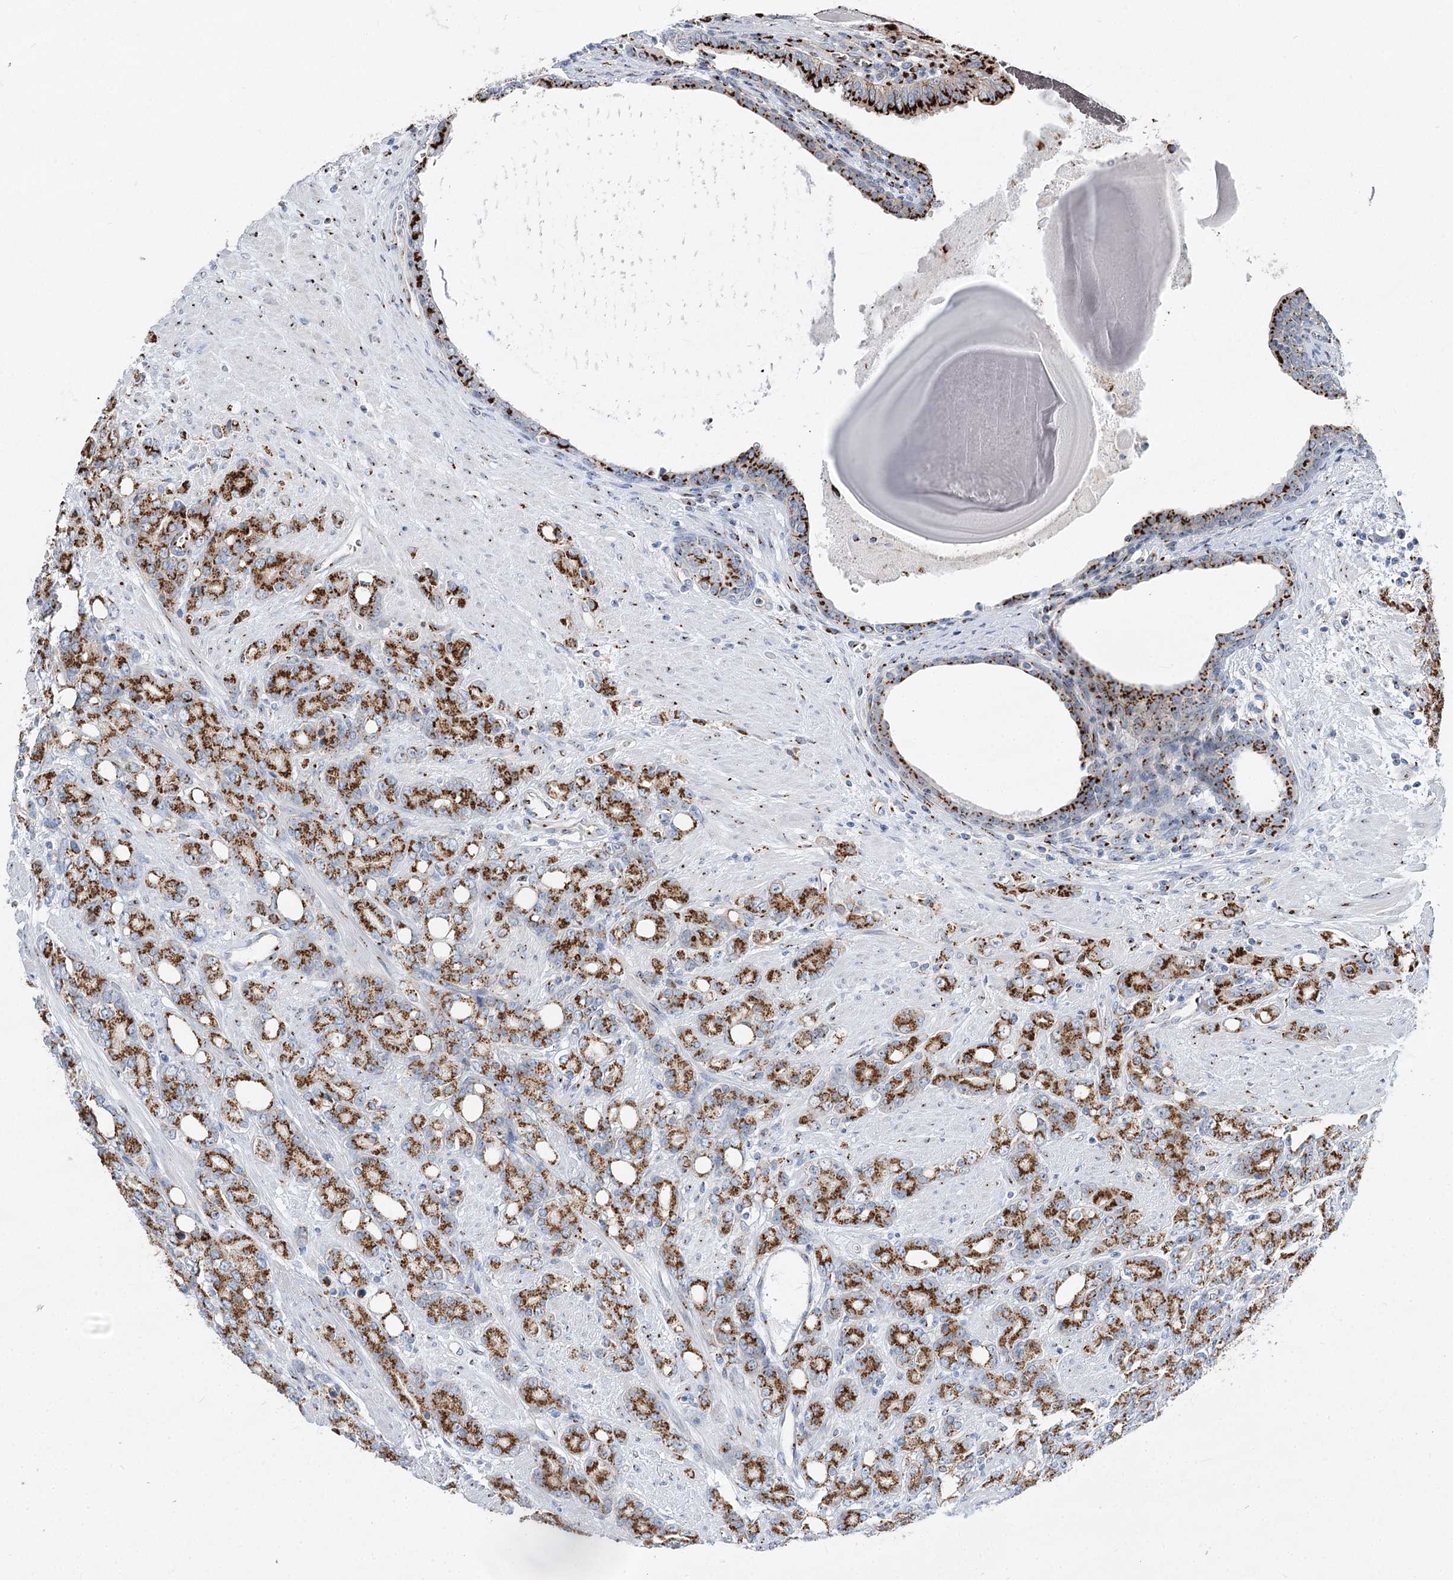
{"staining": {"intensity": "strong", "quantity": ">75%", "location": "cytoplasmic/membranous"}, "tissue": "prostate cancer", "cell_type": "Tumor cells", "image_type": "cancer", "snomed": [{"axis": "morphology", "description": "Adenocarcinoma, High grade"}, {"axis": "topography", "description": "Prostate"}], "caption": "Immunohistochemistry histopathology image of human prostate adenocarcinoma (high-grade) stained for a protein (brown), which displays high levels of strong cytoplasmic/membranous staining in about >75% of tumor cells.", "gene": "TMEM165", "patient": {"sex": "male", "age": 62}}